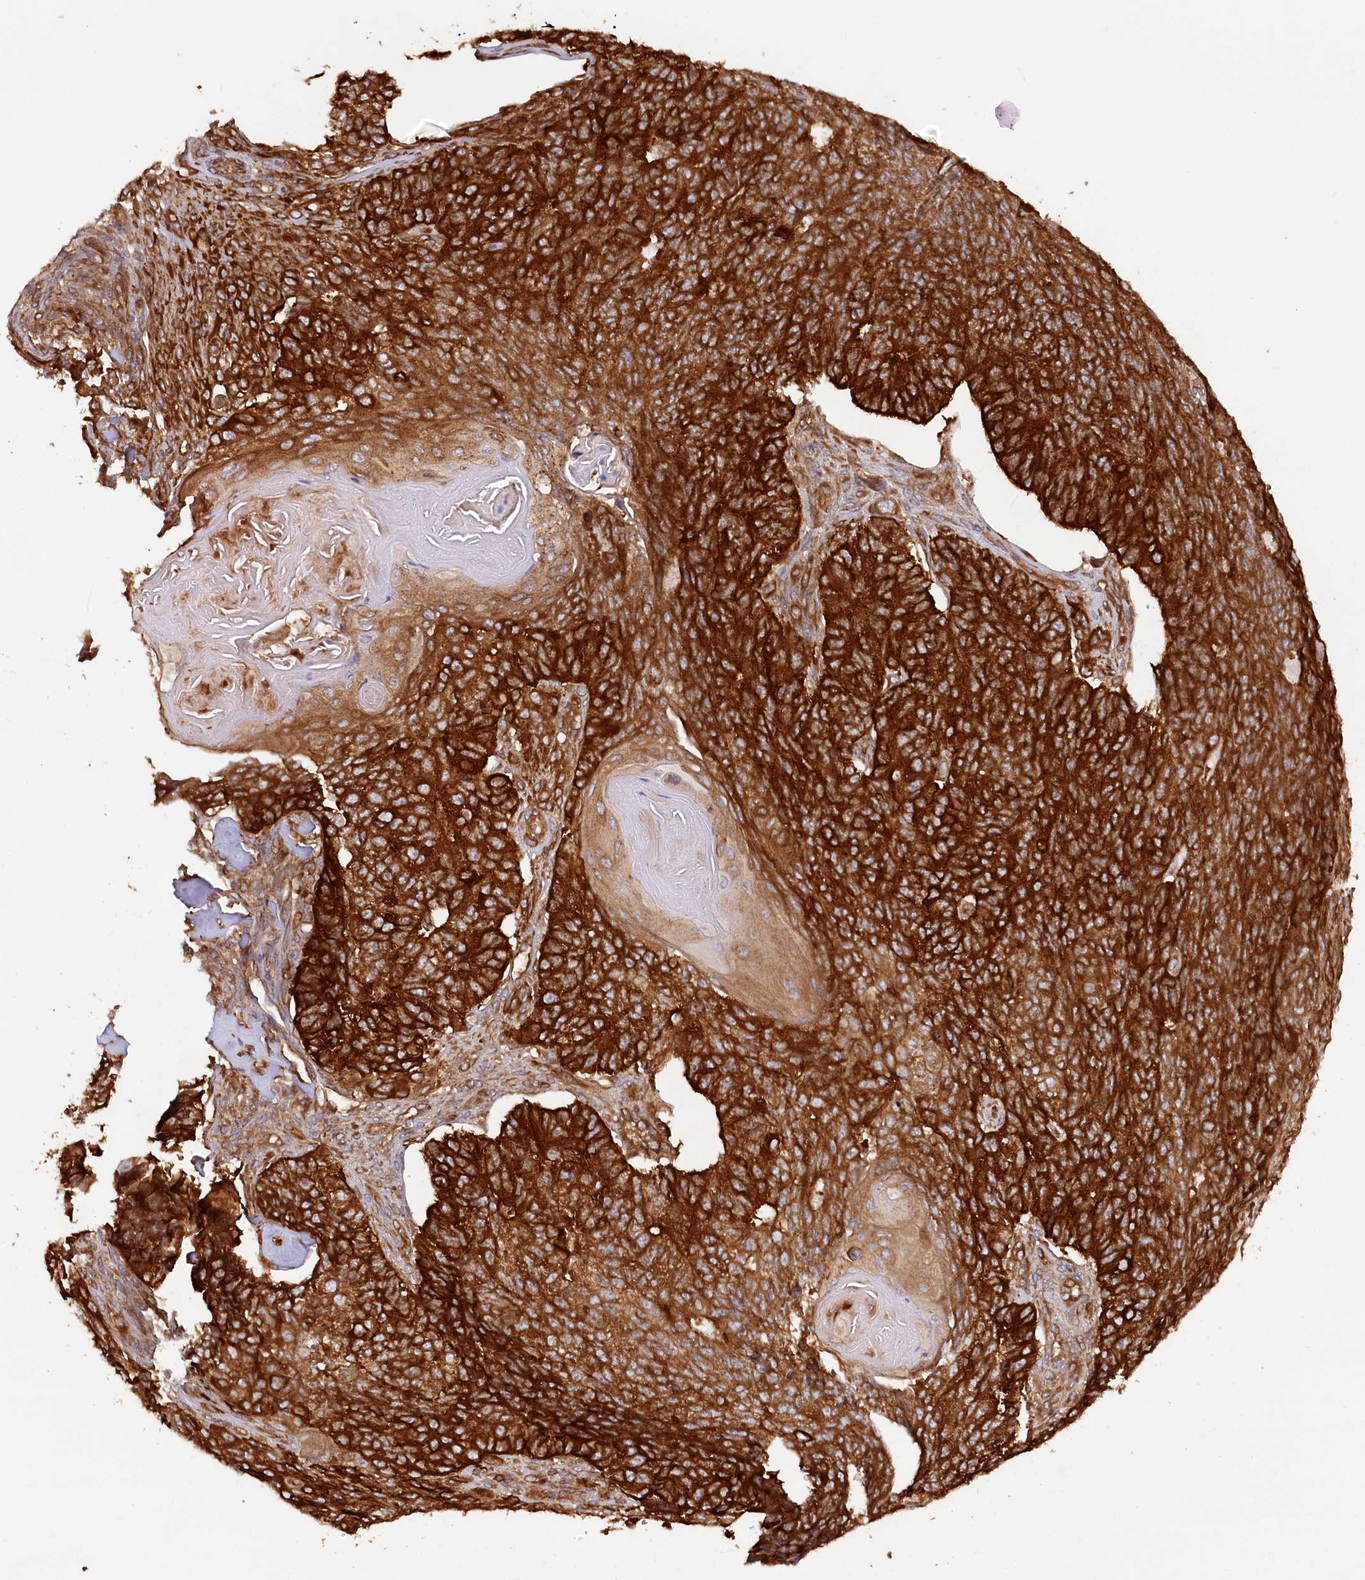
{"staining": {"intensity": "strong", "quantity": ">75%", "location": "cytoplasmic/membranous"}, "tissue": "endometrial cancer", "cell_type": "Tumor cells", "image_type": "cancer", "snomed": [{"axis": "morphology", "description": "Adenocarcinoma, NOS"}, {"axis": "topography", "description": "Endometrium"}], "caption": "High-power microscopy captured an IHC histopathology image of endometrial adenocarcinoma, revealing strong cytoplasmic/membranous positivity in approximately >75% of tumor cells. (brown staining indicates protein expression, while blue staining denotes nuclei).", "gene": "PAIP2", "patient": {"sex": "female", "age": 32}}